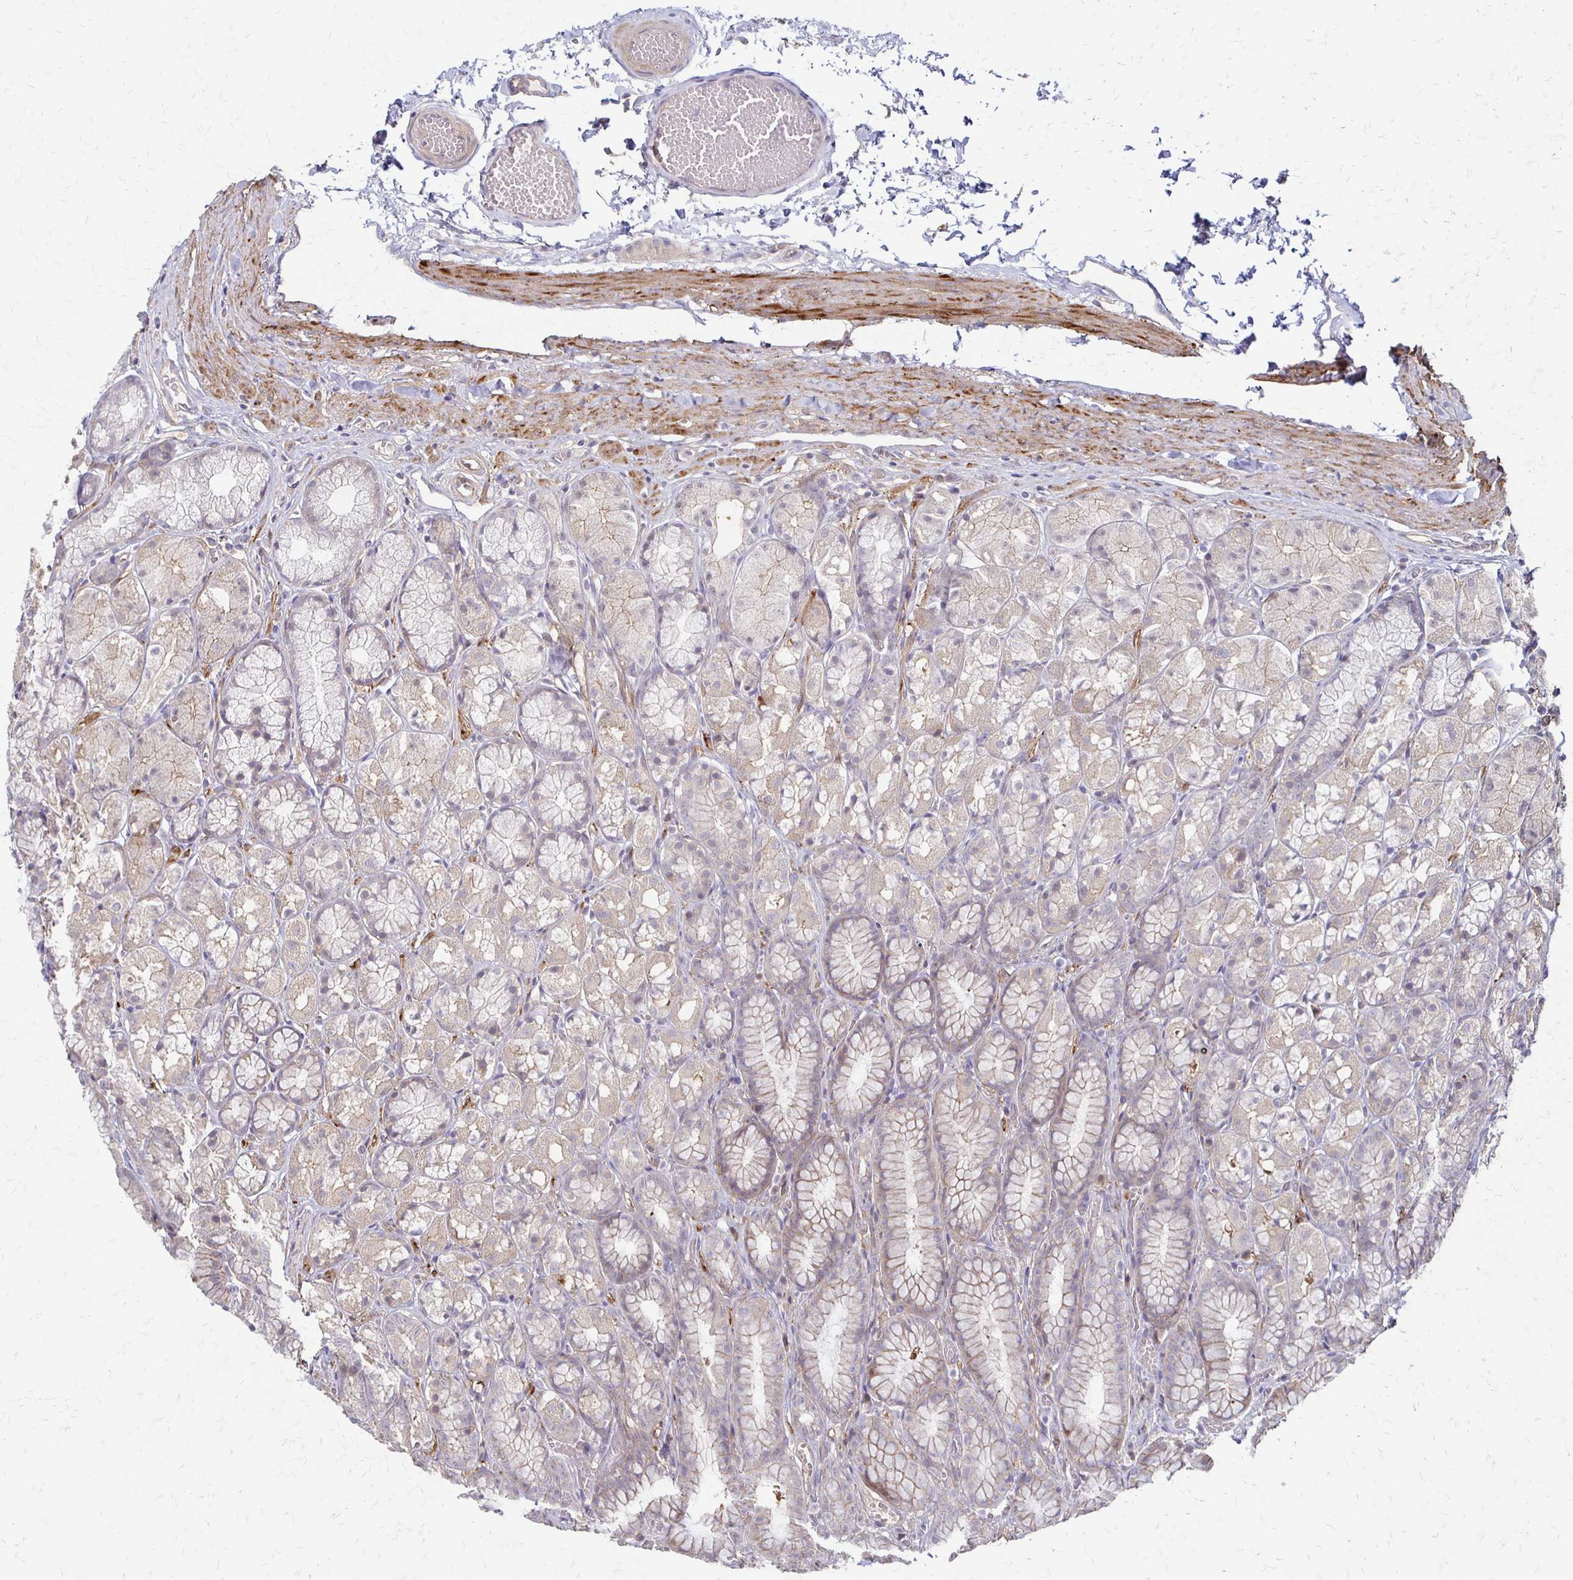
{"staining": {"intensity": "weak", "quantity": "<25%", "location": "cytoplasmic/membranous"}, "tissue": "stomach", "cell_type": "Glandular cells", "image_type": "normal", "snomed": [{"axis": "morphology", "description": "Normal tissue, NOS"}, {"axis": "topography", "description": "Stomach"}], "caption": "Glandular cells are negative for brown protein staining in unremarkable stomach. (Brightfield microscopy of DAB immunohistochemistry (IHC) at high magnification).", "gene": "CFL2", "patient": {"sex": "male", "age": 70}}